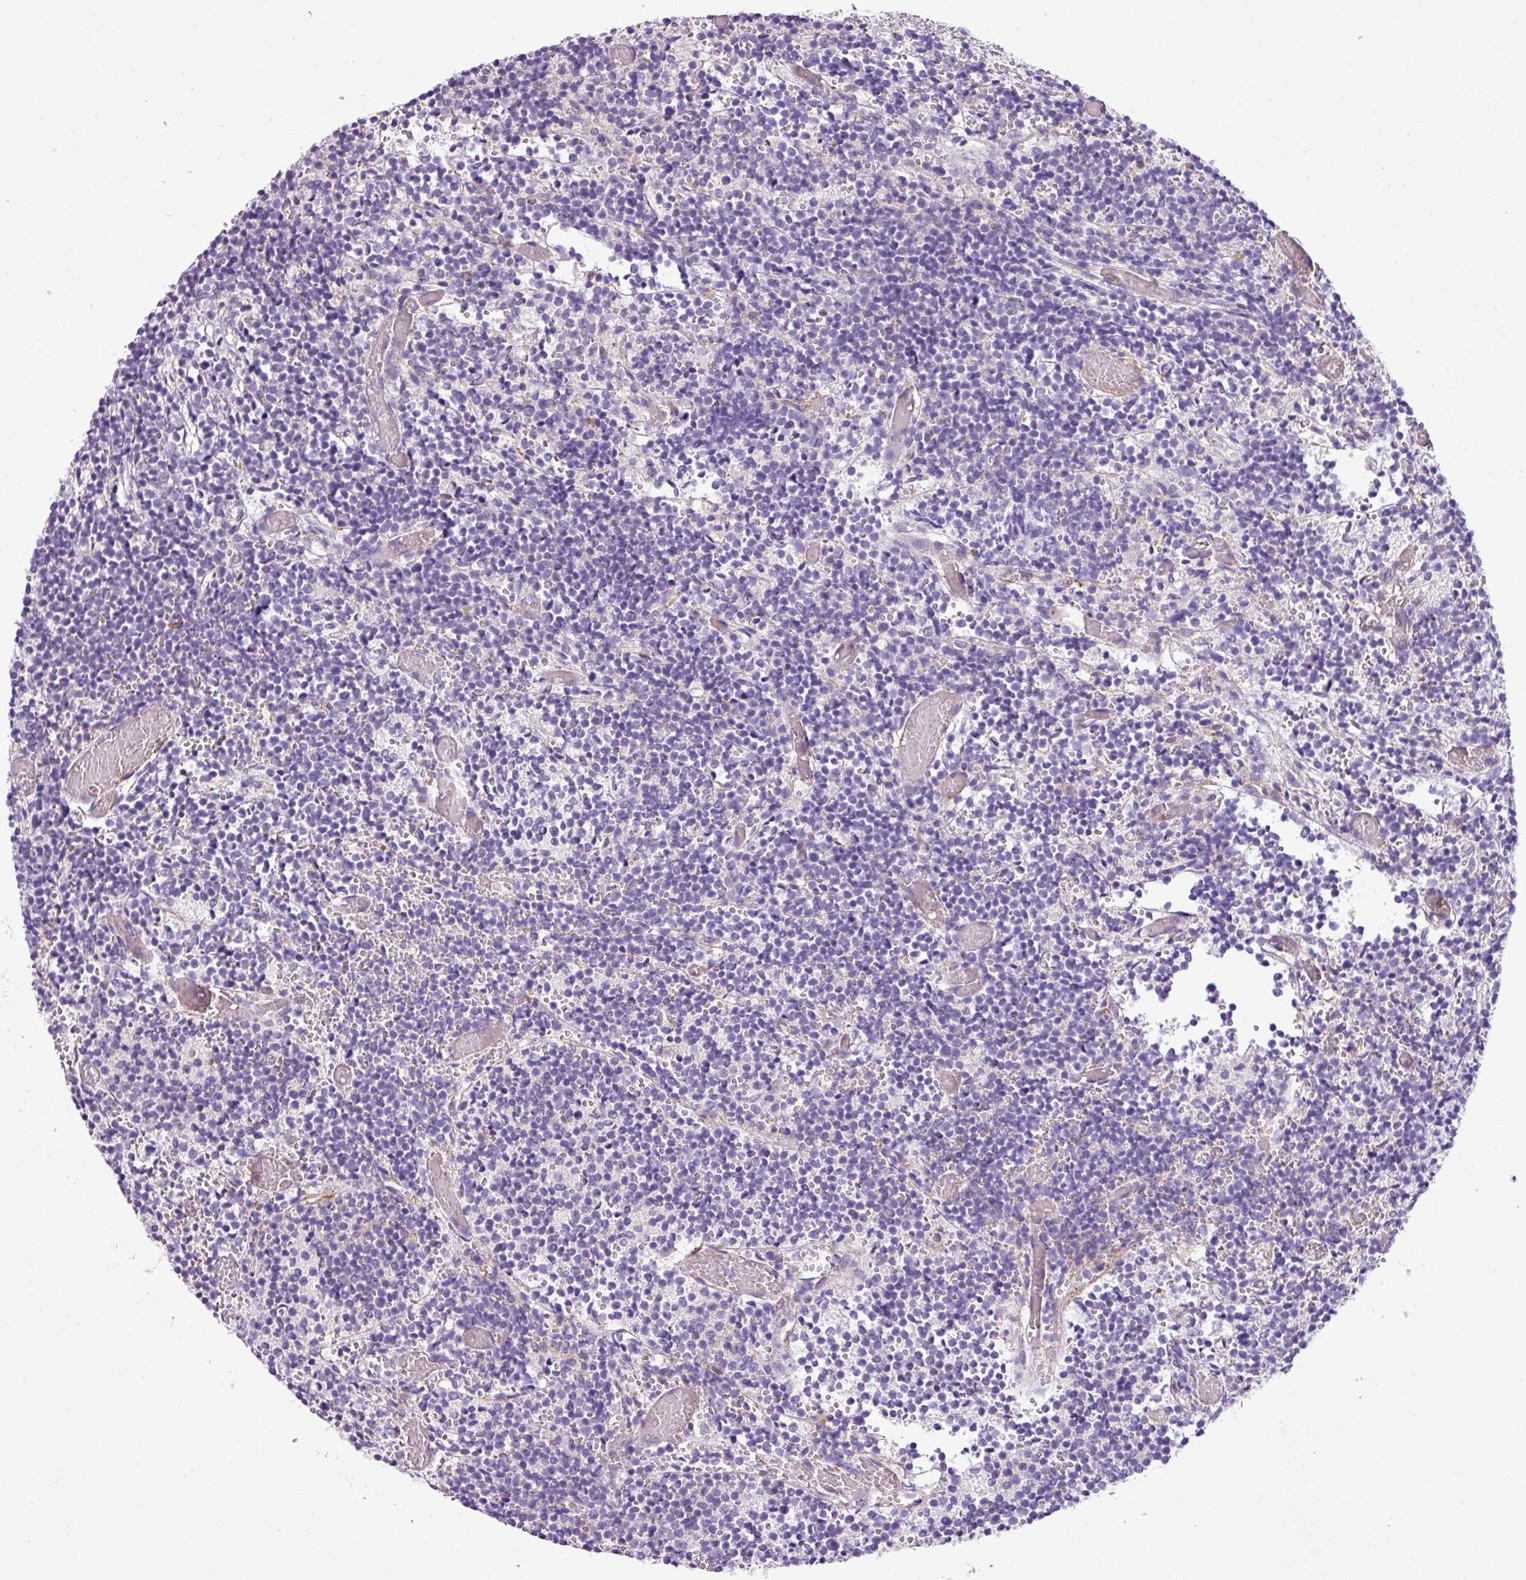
{"staining": {"intensity": "negative", "quantity": "none", "location": "none"}, "tissue": "glioma", "cell_type": "Tumor cells", "image_type": "cancer", "snomed": [{"axis": "morphology", "description": "Glioma, malignant, Low grade"}, {"axis": "topography", "description": "Brain"}], "caption": "High magnification brightfield microscopy of low-grade glioma (malignant) stained with DAB (brown) and counterstained with hematoxylin (blue): tumor cells show no significant expression.", "gene": "XNDC1N", "patient": {"sex": "female", "age": 1}}